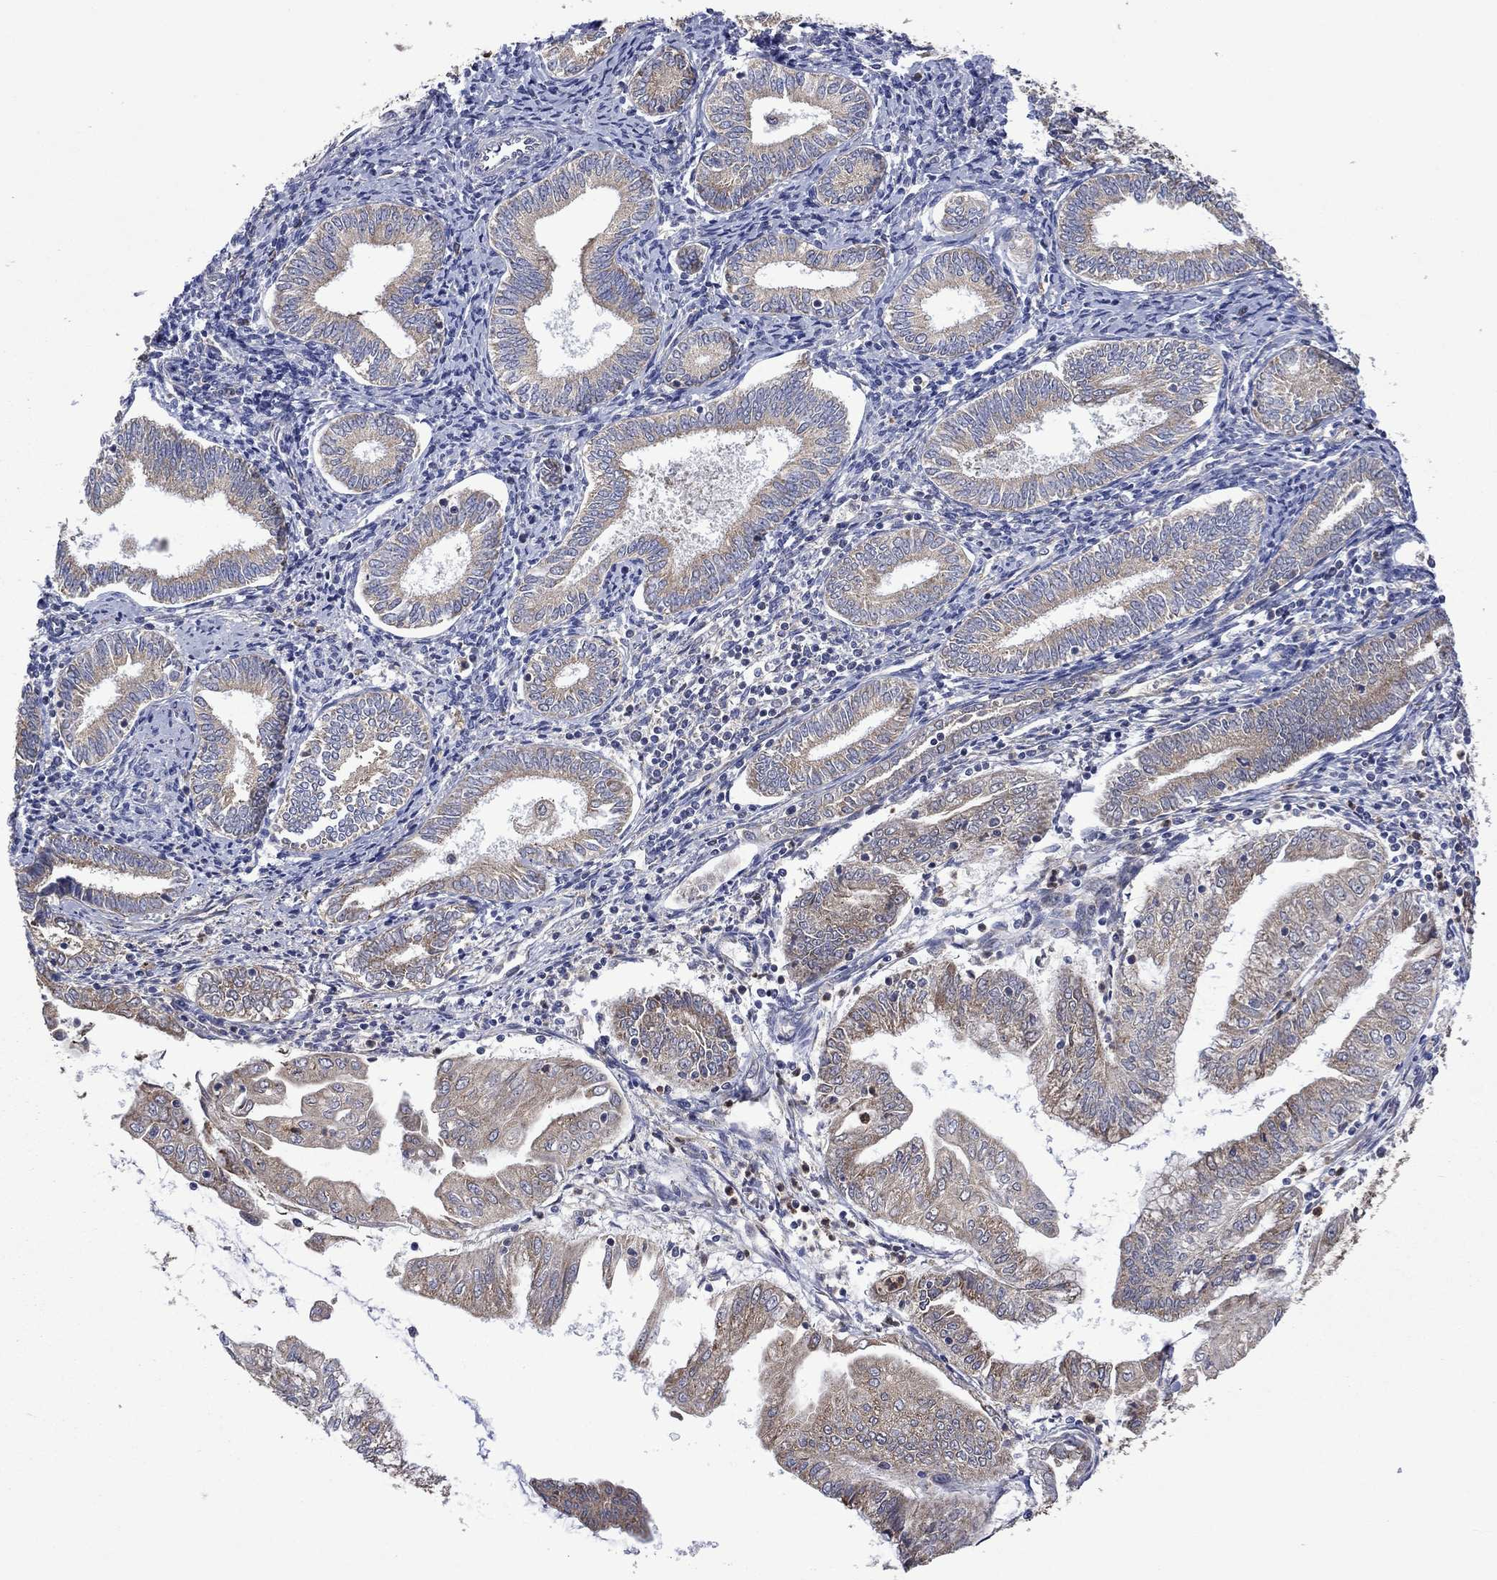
{"staining": {"intensity": "moderate", "quantity": ">75%", "location": "cytoplasmic/membranous"}, "tissue": "endometrial cancer", "cell_type": "Tumor cells", "image_type": "cancer", "snomed": [{"axis": "morphology", "description": "Adenocarcinoma, NOS"}, {"axis": "topography", "description": "Endometrium"}], "caption": "Immunohistochemical staining of human adenocarcinoma (endometrial) shows medium levels of moderate cytoplasmic/membranous protein positivity in approximately >75% of tumor cells. The staining was performed using DAB (3,3'-diaminobenzidine) to visualize the protein expression in brown, while the nuclei were stained in blue with hematoxylin (Magnification: 20x).", "gene": "FURIN", "patient": {"sex": "female", "age": 56}}